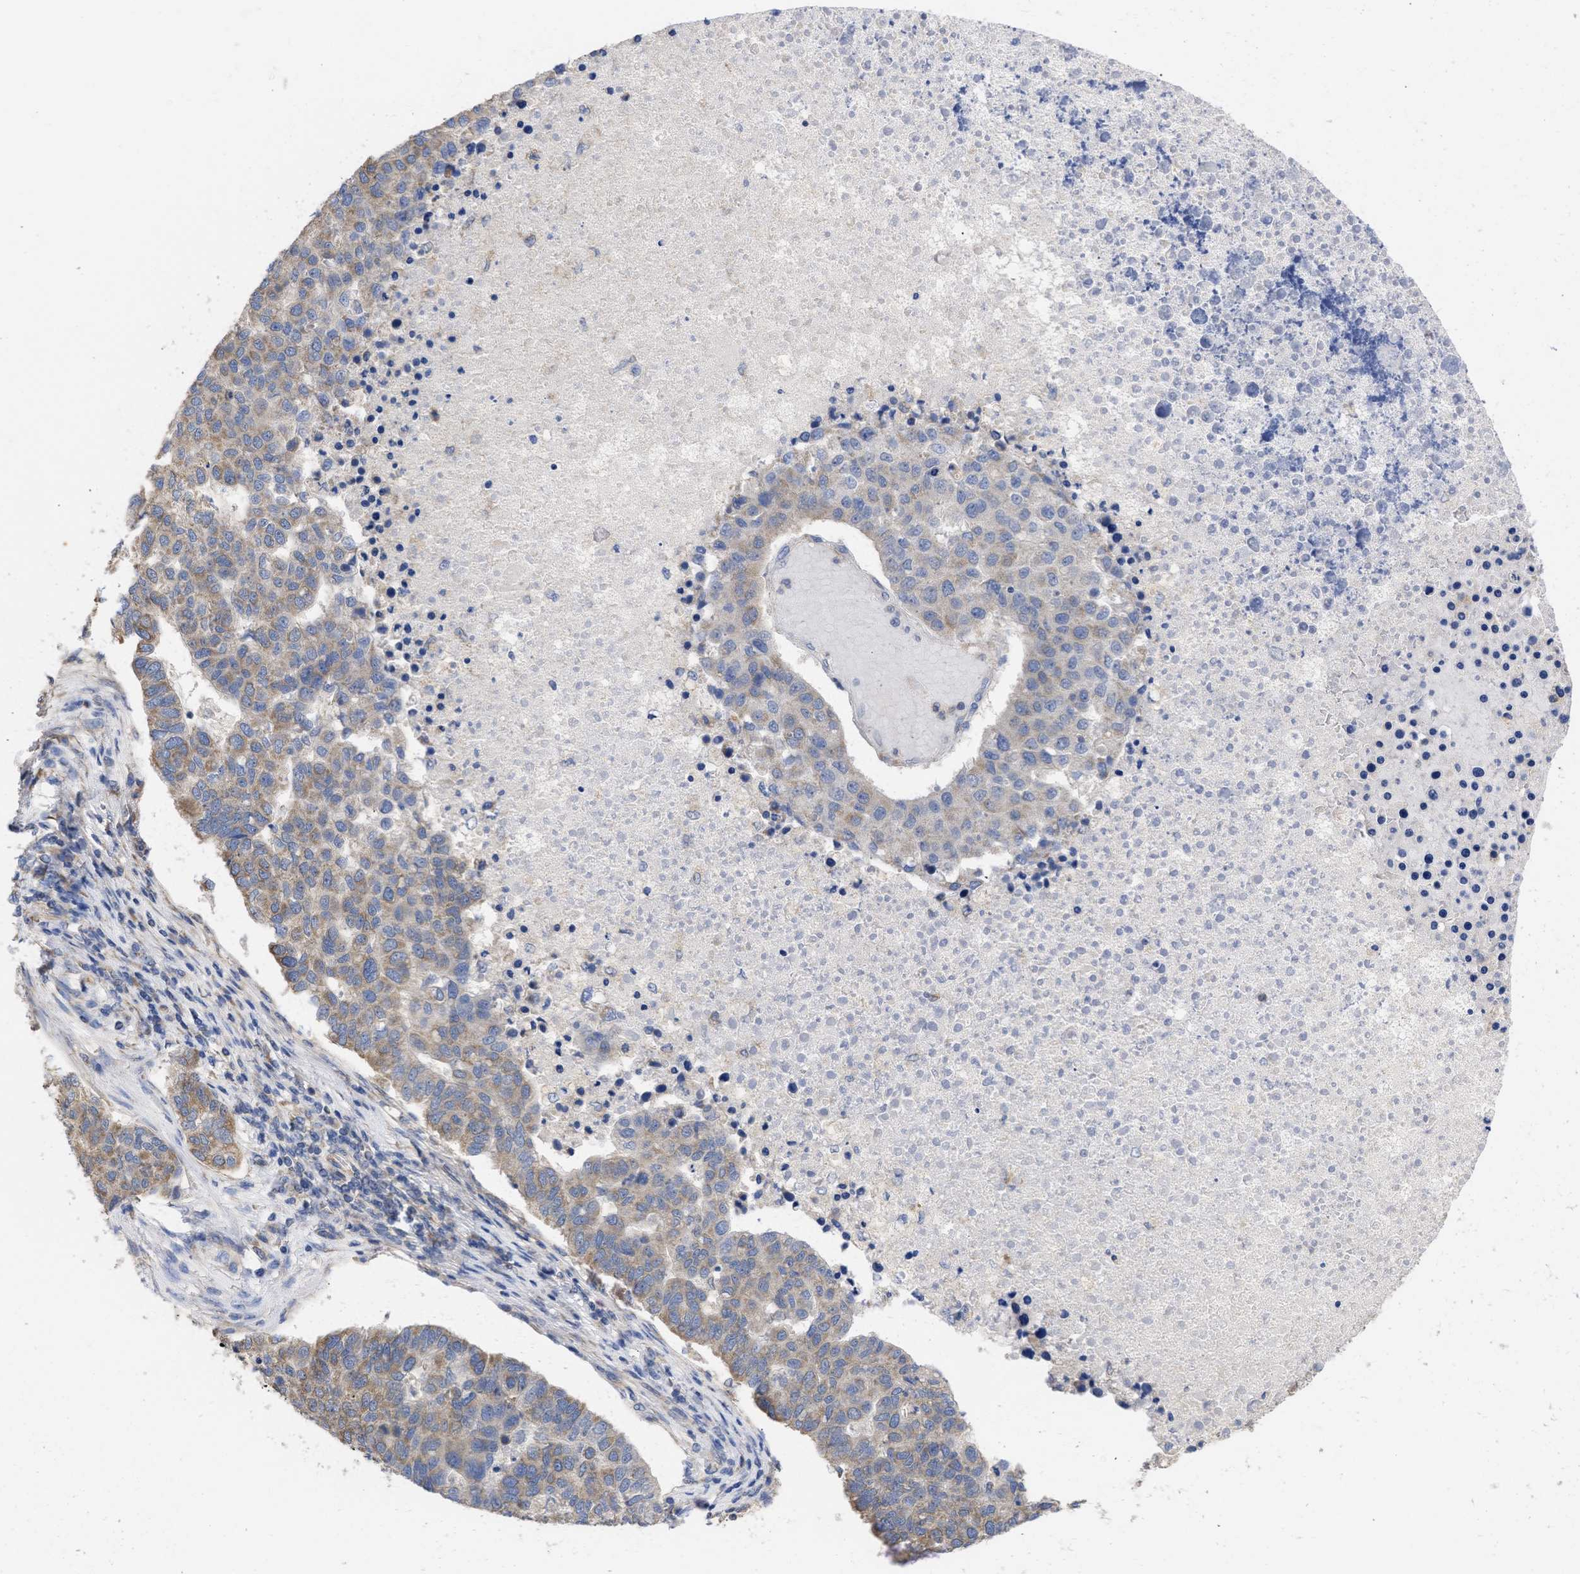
{"staining": {"intensity": "moderate", "quantity": "25%-75%", "location": "cytoplasmic/membranous"}, "tissue": "pancreatic cancer", "cell_type": "Tumor cells", "image_type": "cancer", "snomed": [{"axis": "morphology", "description": "Adenocarcinoma, NOS"}, {"axis": "topography", "description": "Pancreas"}], "caption": "The photomicrograph reveals a brown stain indicating the presence of a protein in the cytoplasmic/membranous of tumor cells in adenocarcinoma (pancreatic). The protein is shown in brown color, while the nuclei are stained blue.", "gene": "MAP2K3", "patient": {"sex": "female", "age": 61}}